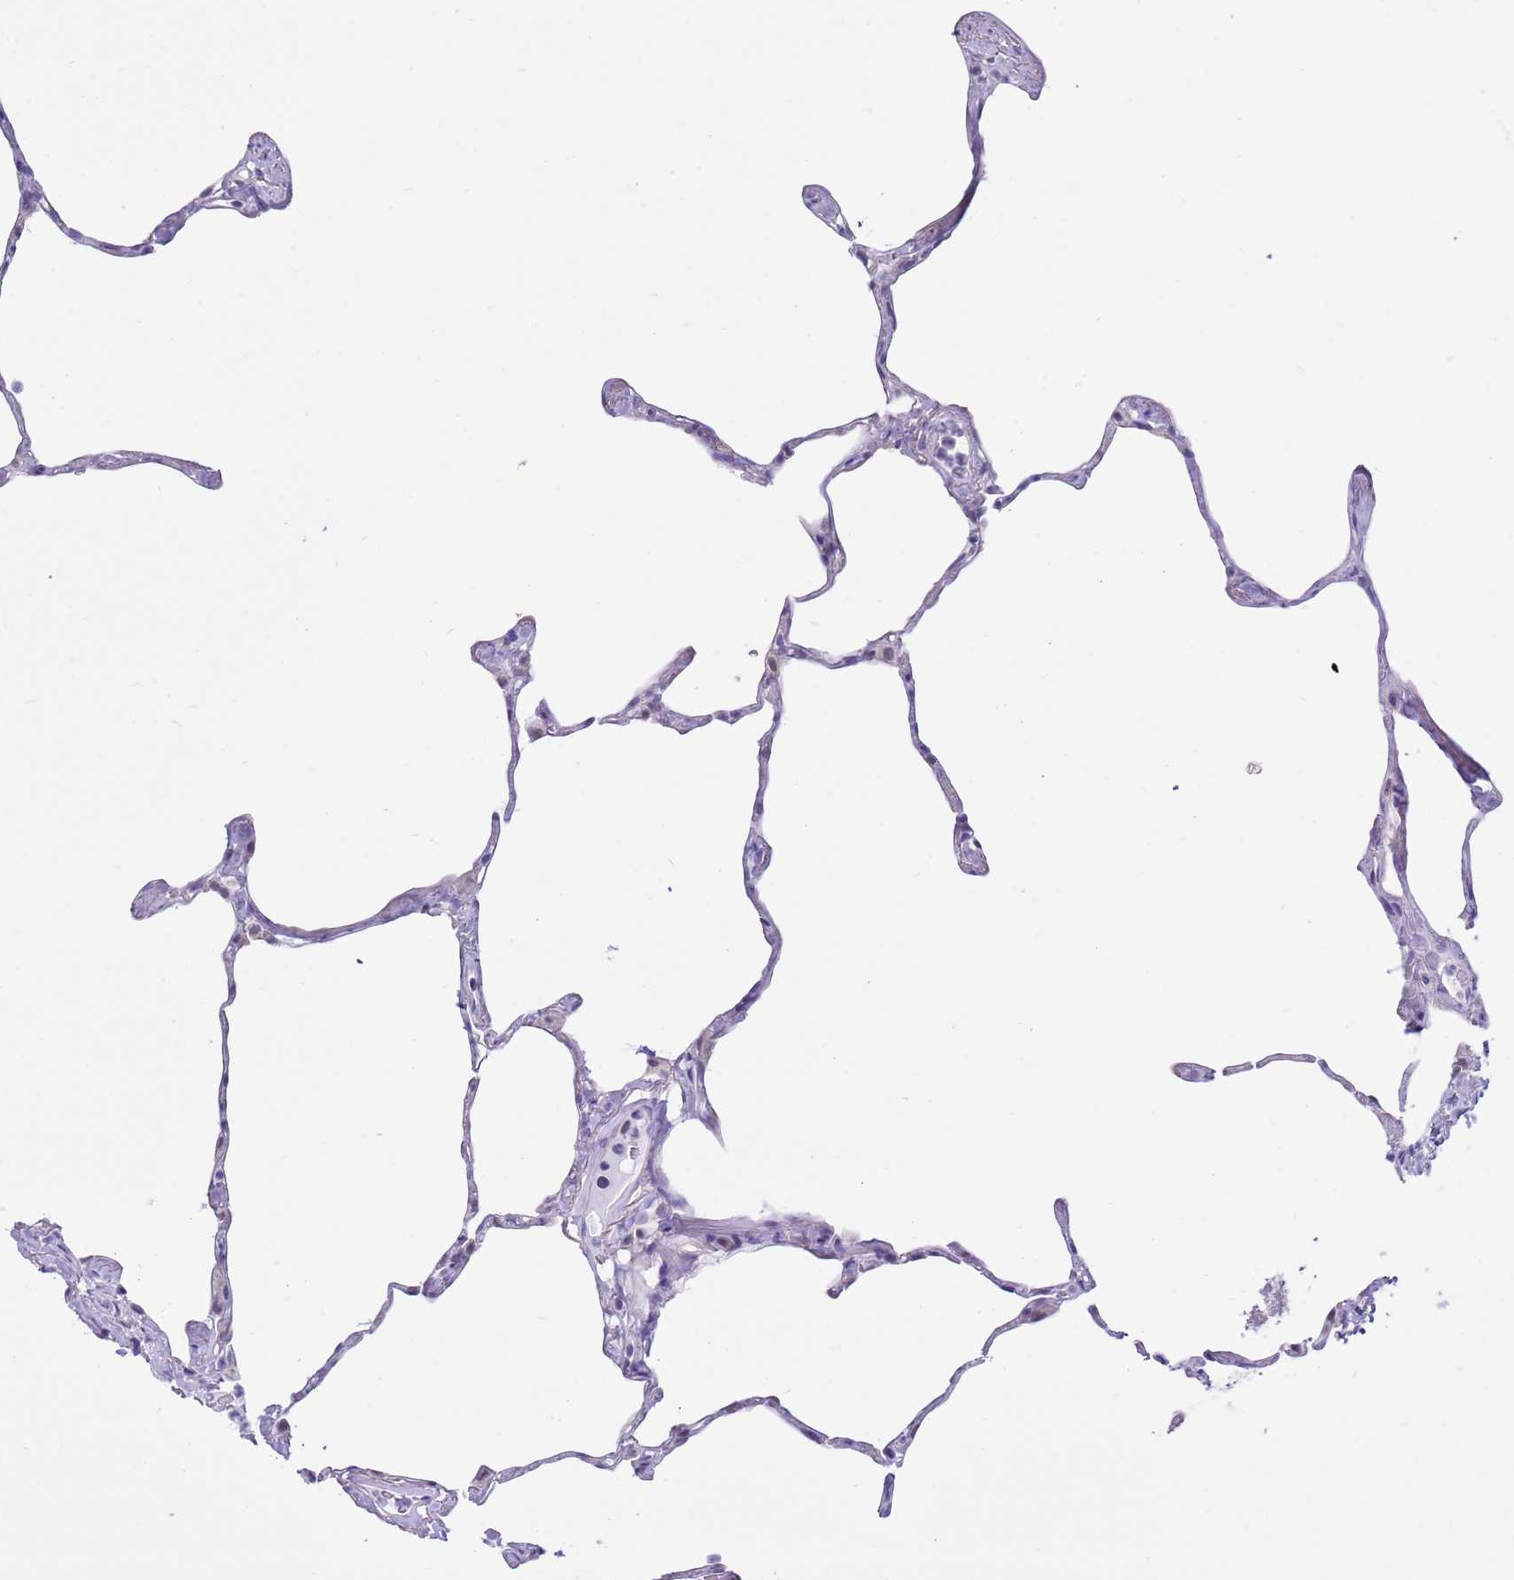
{"staining": {"intensity": "negative", "quantity": "none", "location": "none"}, "tissue": "lung", "cell_type": "Alveolar cells", "image_type": "normal", "snomed": [{"axis": "morphology", "description": "Normal tissue, NOS"}, {"axis": "topography", "description": "Lung"}], "caption": "This image is of benign lung stained with IHC to label a protein in brown with the nuclei are counter-stained blue. There is no staining in alveolar cells.", "gene": "DDI2", "patient": {"sex": "male", "age": 65}}